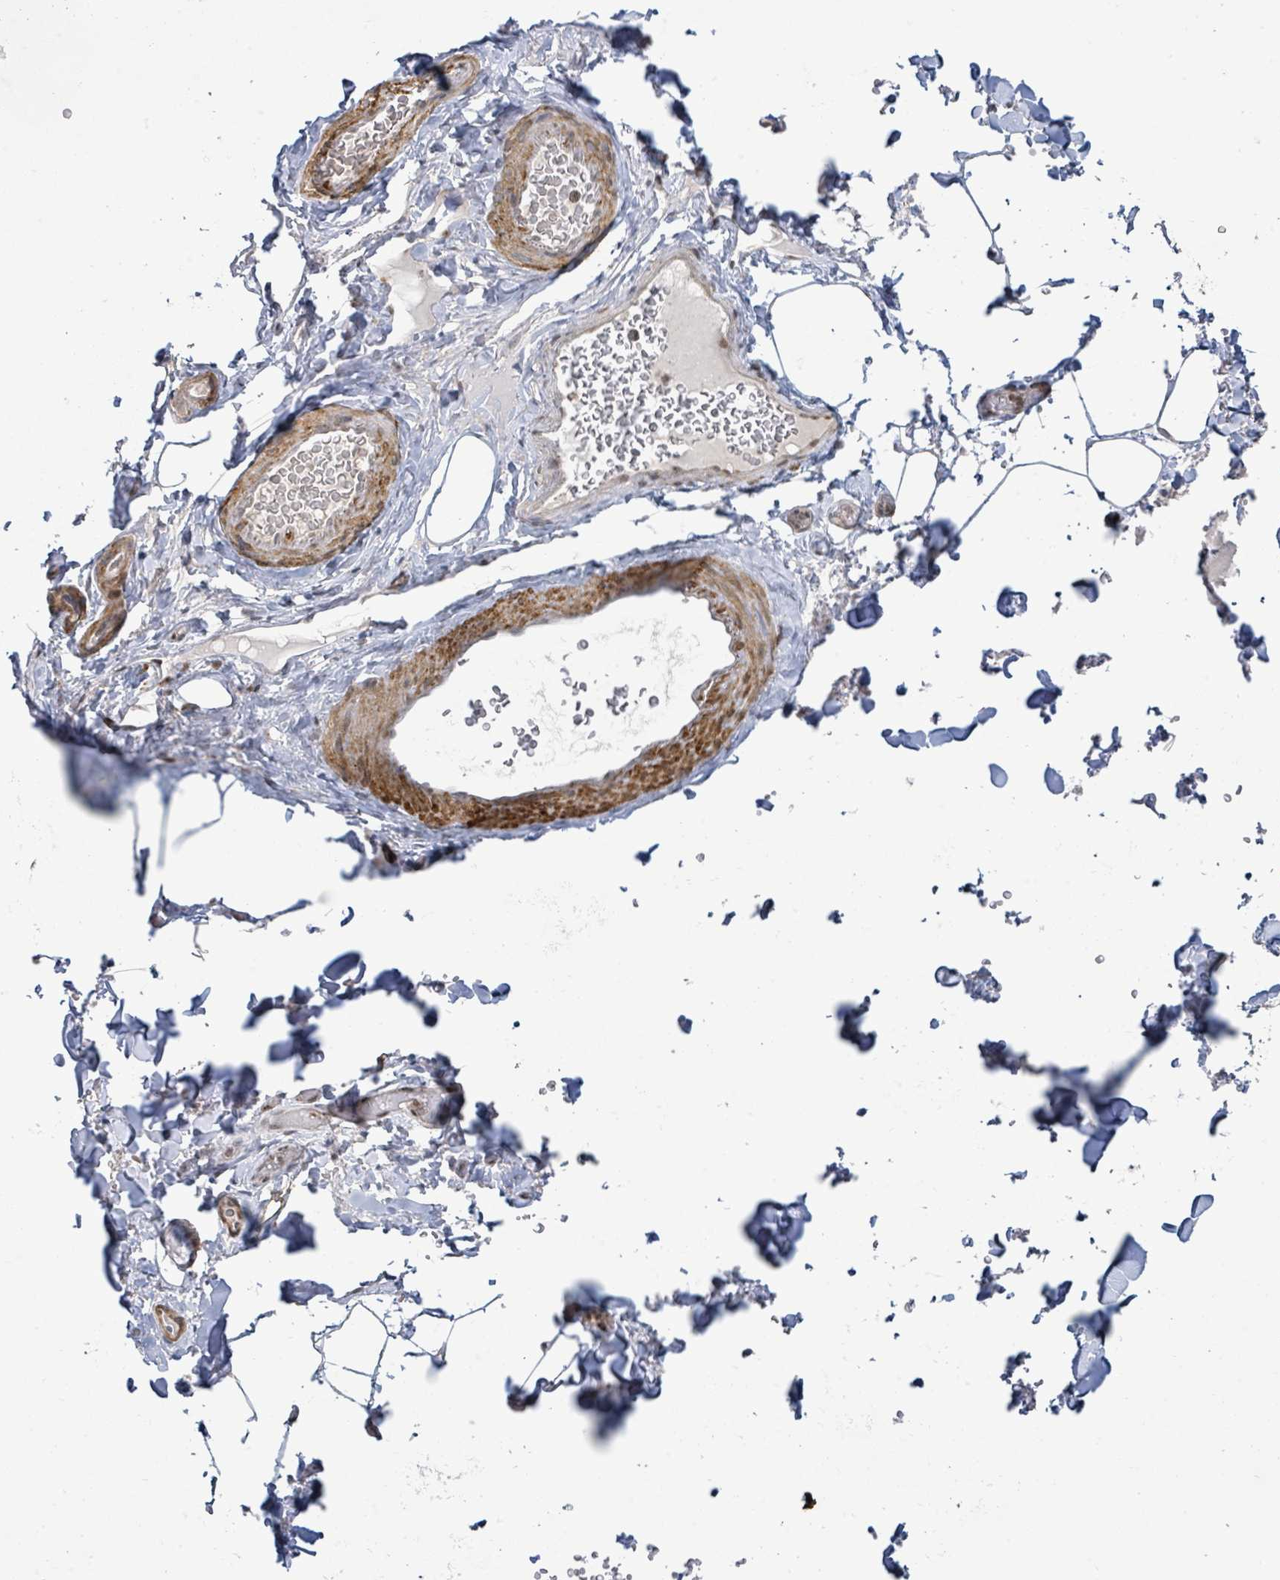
{"staining": {"intensity": "negative", "quantity": "none", "location": "none"}, "tissue": "adipose tissue", "cell_type": "Adipocytes", "image_type": "normal", "snomed": [{"axis": "morphology", "description": "Normal tissue, NOS"}, {"axis": "topography", "description": "Rectum"}, {"axis": "topography", "description": "Peripheral nerve tissue"}], "caption": "Adipose tissue stained for a protein using immunohistochemistry shows no staining adipocytes.", "gene": "SBF2", "patient": {"sex": "female", "age": 69}}